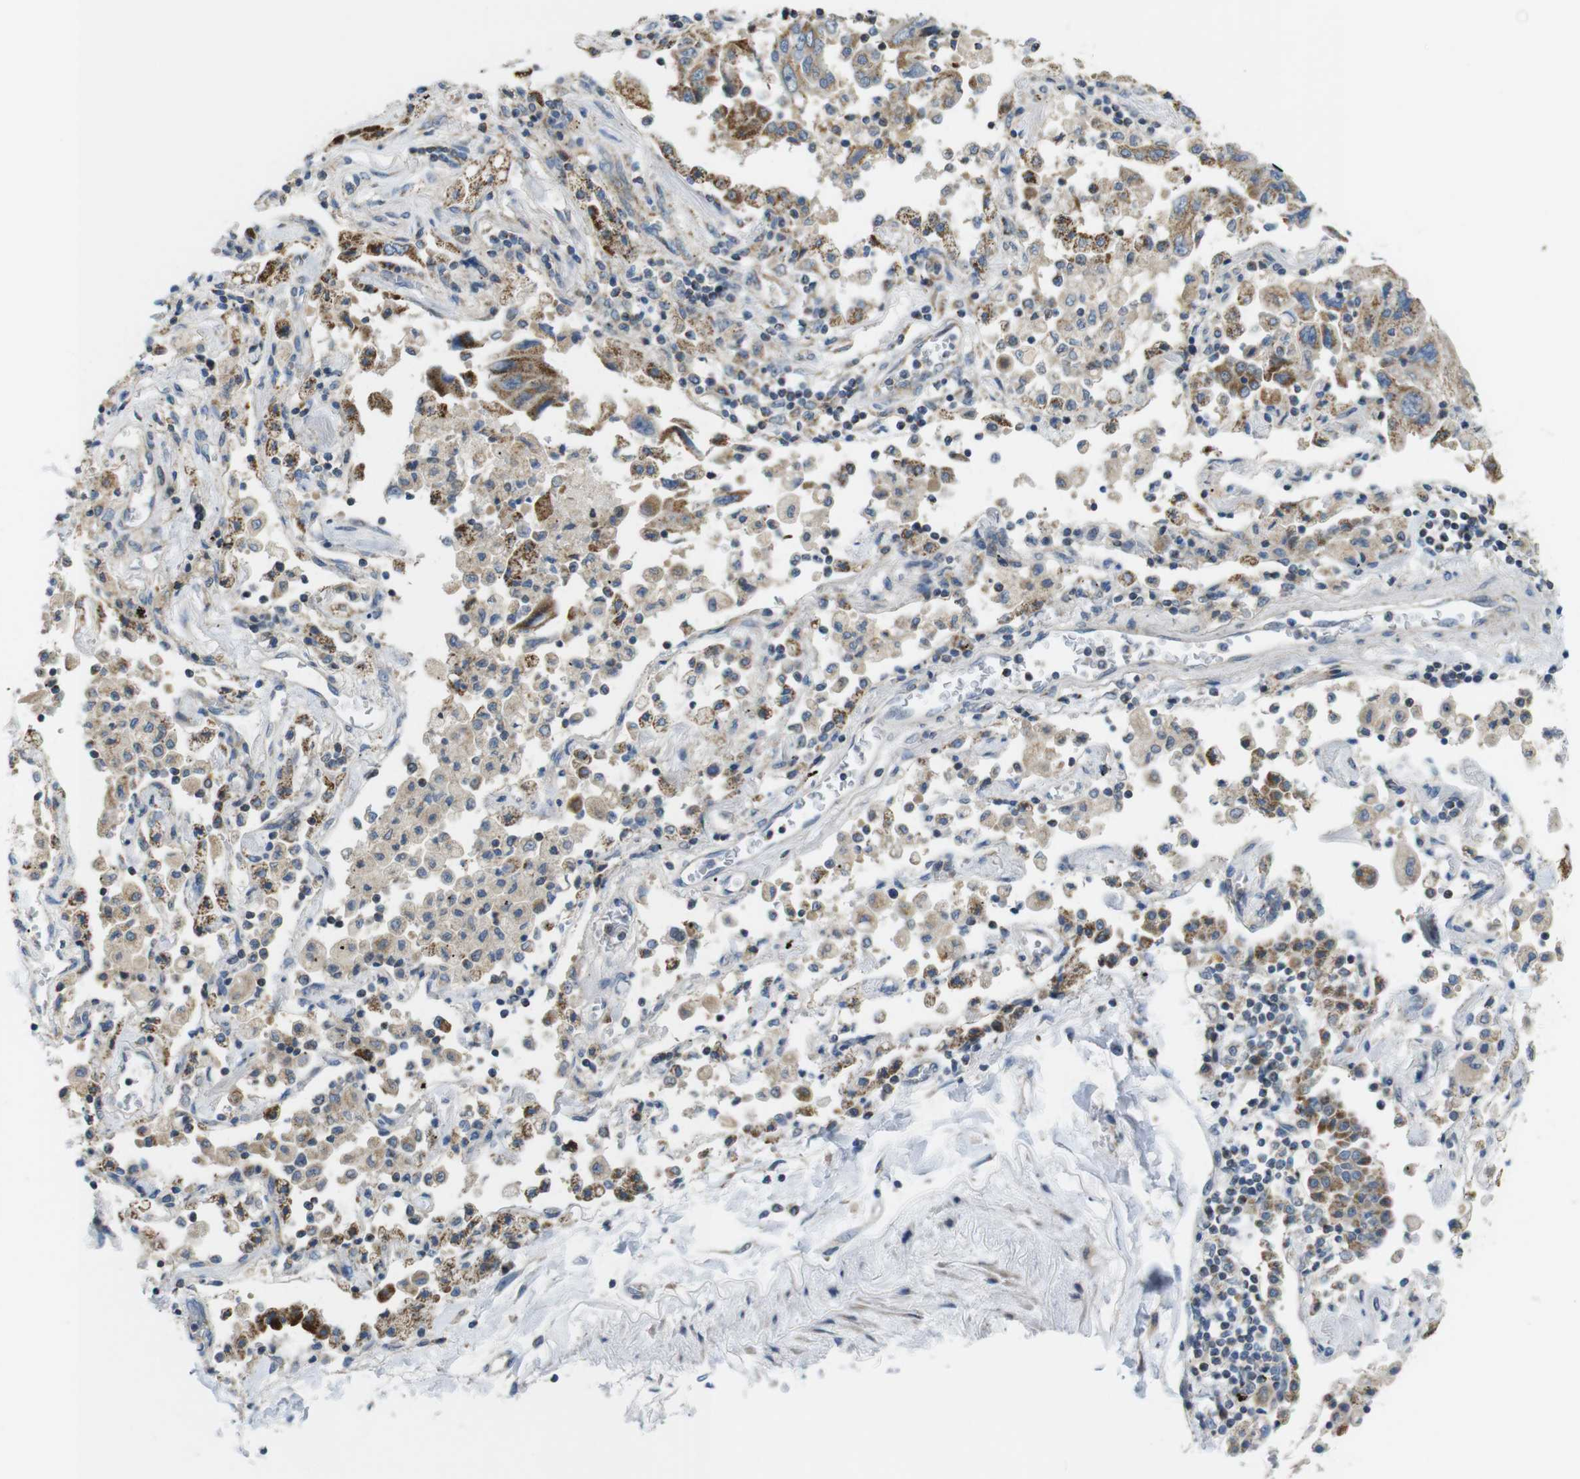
{"staining": {"intensity": "strong", "quantity": "25%-75%", "location": "cytoplasmic/membranous"}, "tissue": "lung cancer", "cell_type": "Tumor cells", "image_type": "cancer", "snomed": [{"axis": "morphology", "description": "Adenocarcinoma, NOS"}, {"axis": "topography", "description": "Lung"}], "caption": "Protein staining of lung adenocarcinoma tissue shows strong cytoplasmic/membranous expression in about 25%-75% of tumor cells.", "gene": "MARCHF1", "patient": {"sex": "female", "age": 65}}